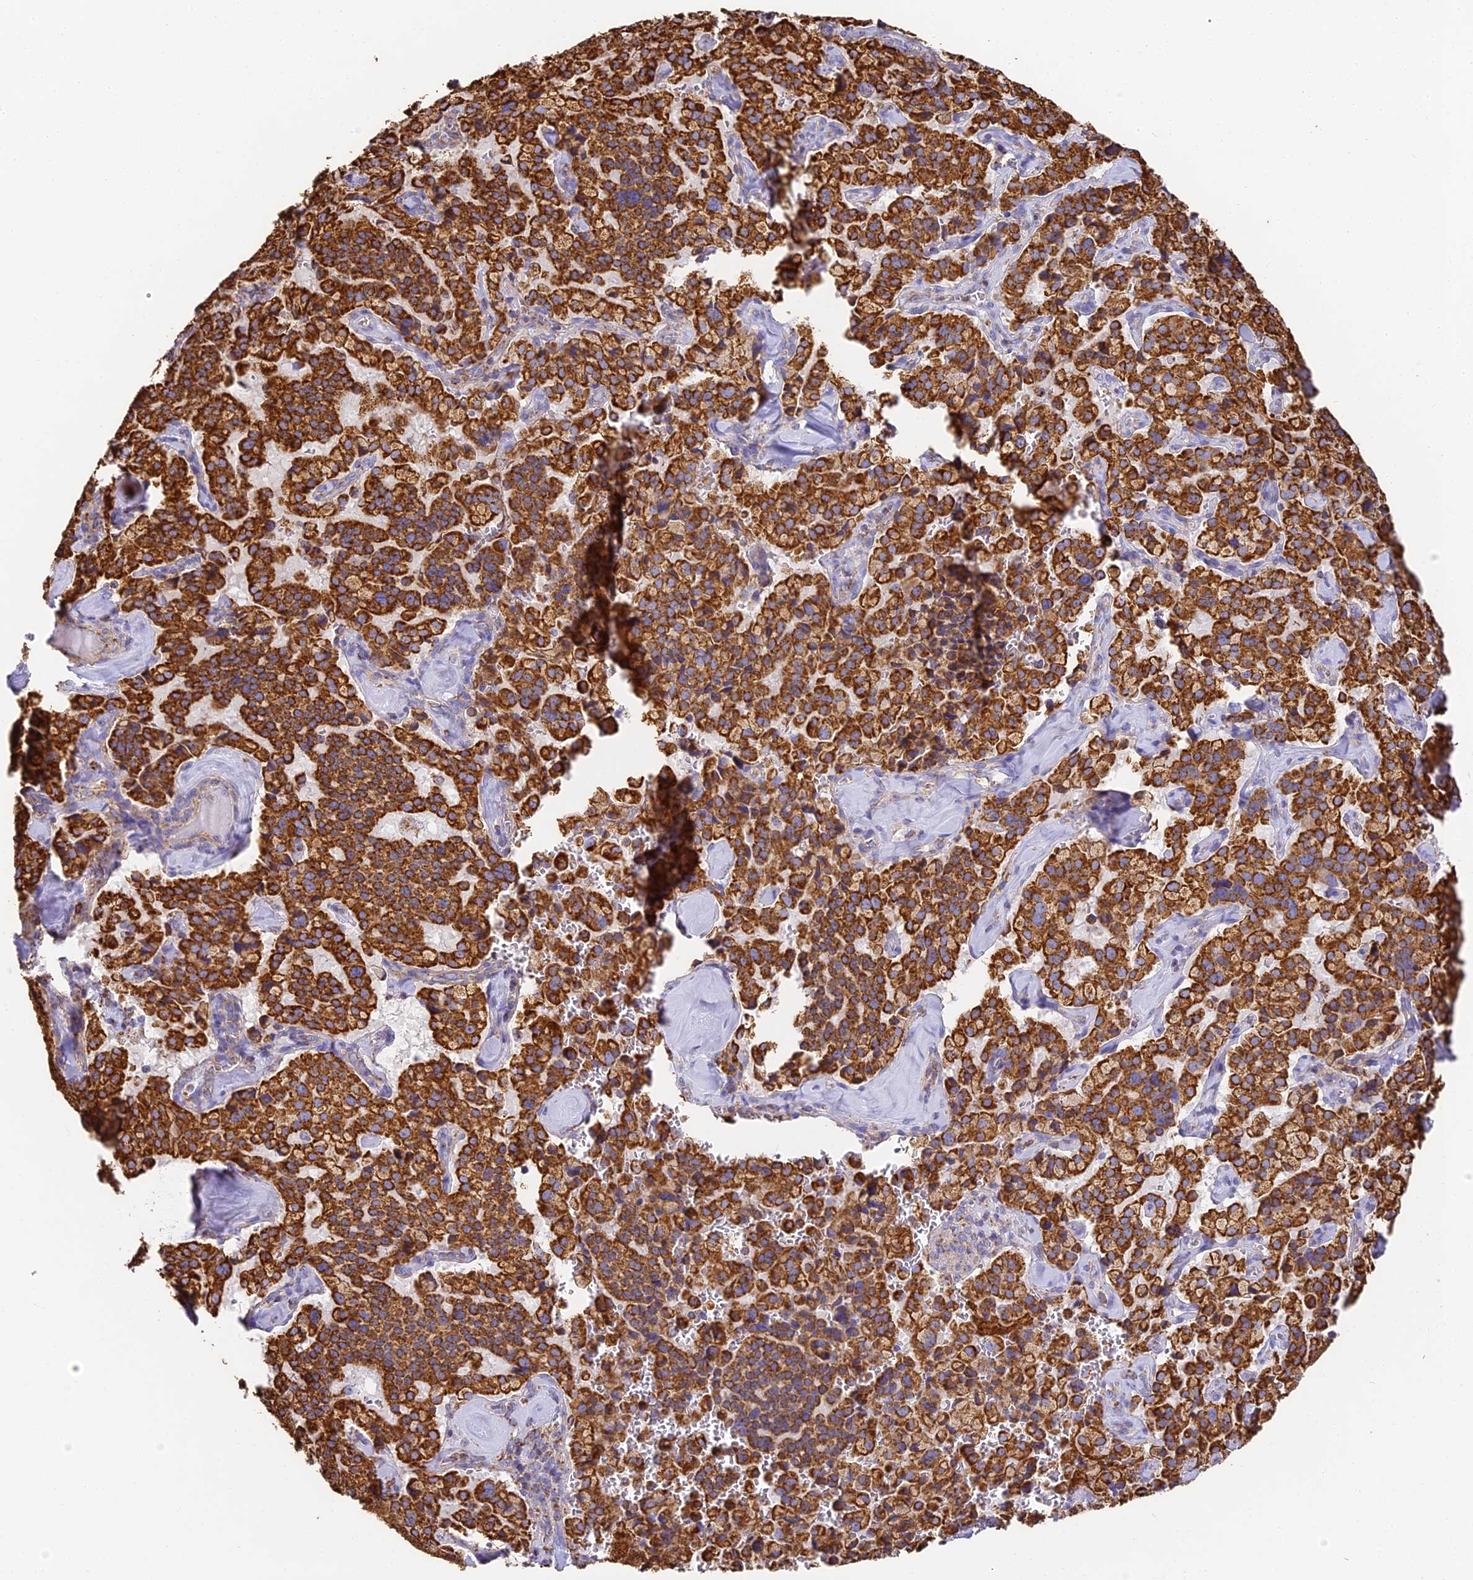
{"staining": {"intensity": "strong", "quantity": ">75%", "location": "cytoplasmic/membranous"}, "tissue": "pancreatic cancer", "cell_type": "Tumor cells", "image_type": "cancer", "snomed": [{"axis": "morphology", "description": "Adenocarcinoma, NOS"}, {"axis": "topography", "description": "Pancreas"}], "caption": "High-power microscopy captured an IHC histopathology image of adenocarcinoma (pancreatic), revealing strong cytoplasmic/membranous expression in about >75% of tumor cells.", "gene": "COX6C", "patient": {"sex": "male", "age": 65}}